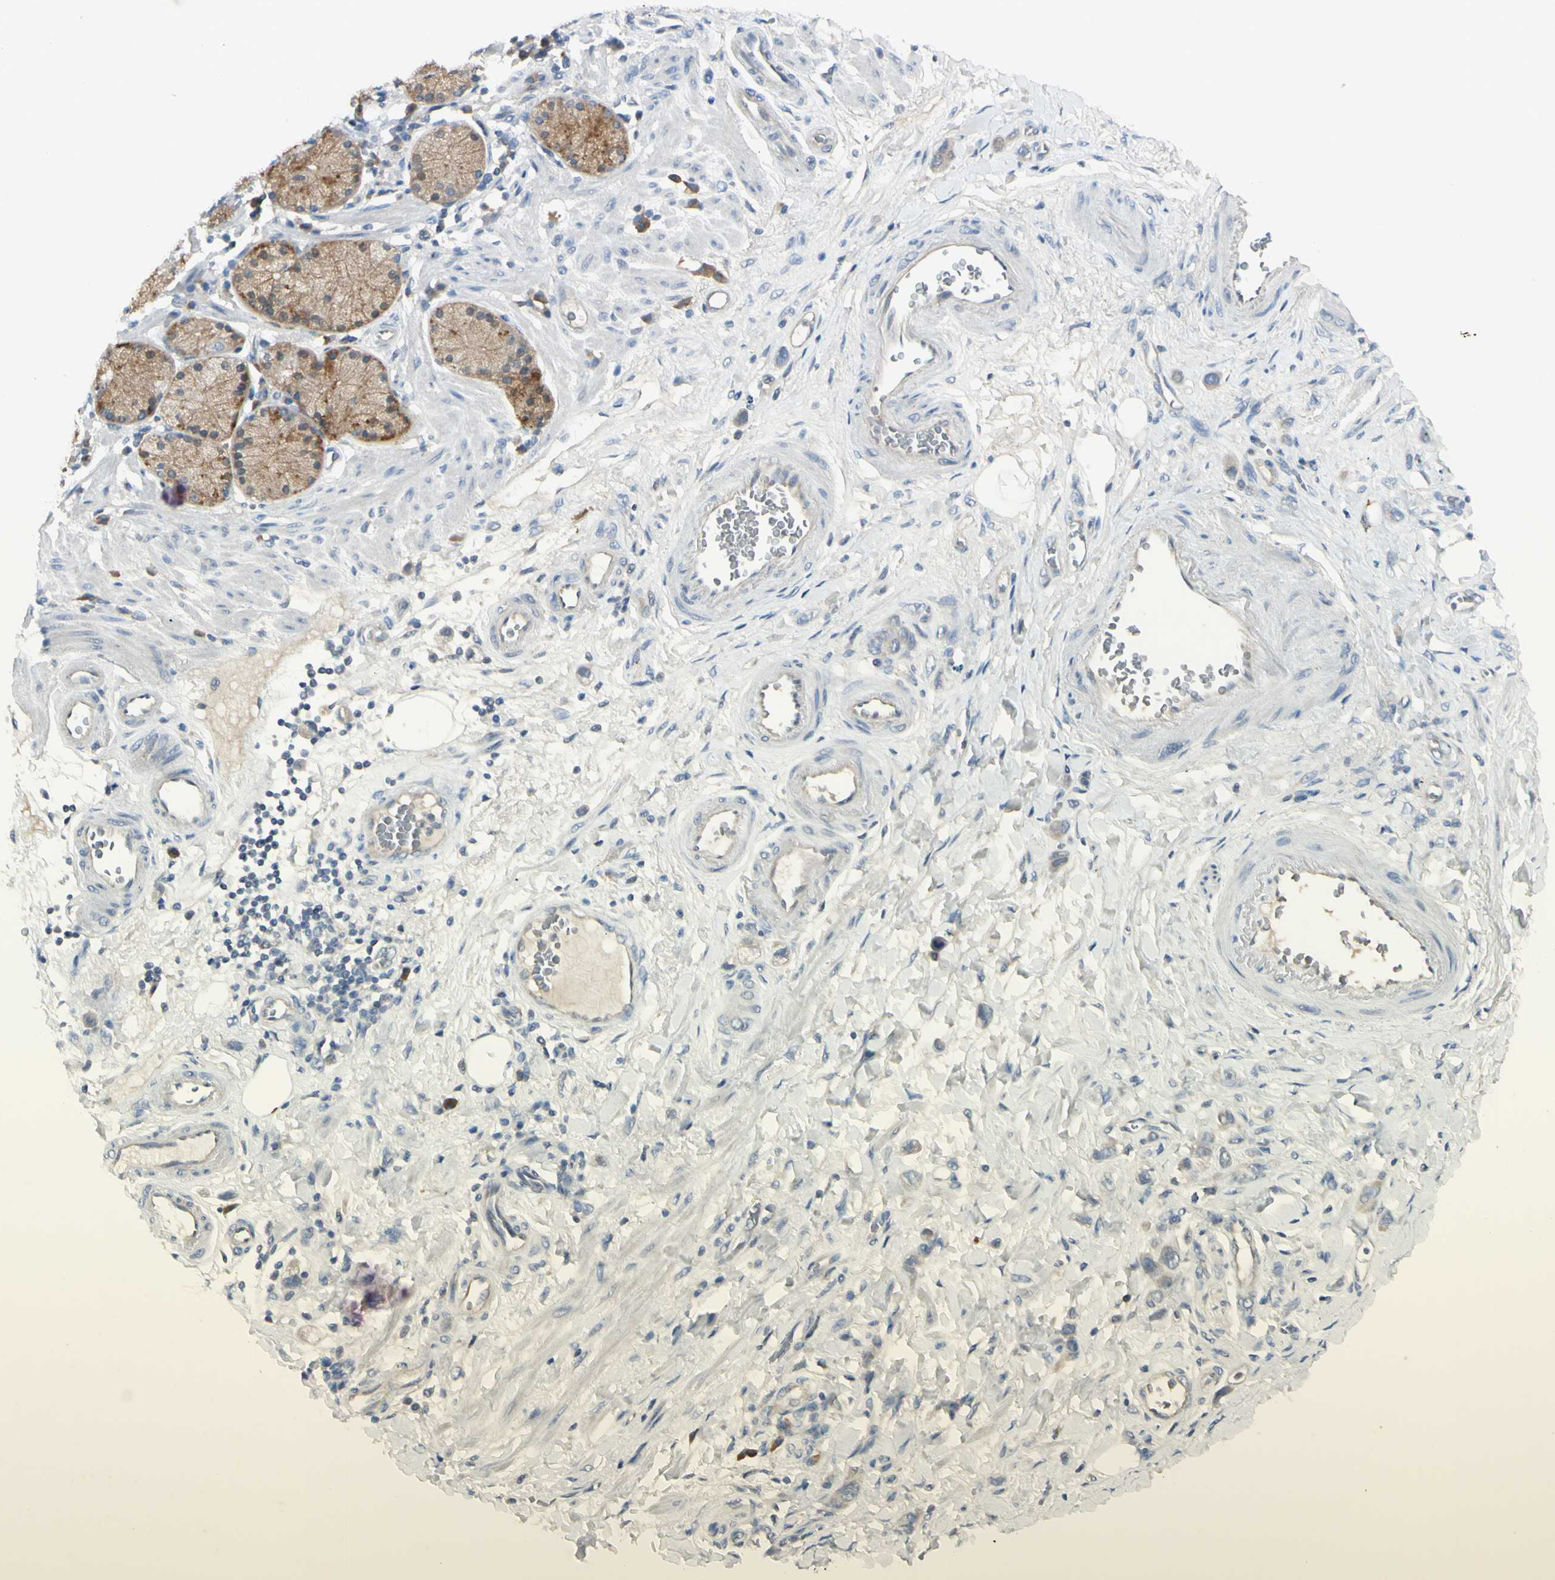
{"staining": {"intensity": "negative", "quantity": "none", "location": "none"}, "tissue": "stomach cancer", "cell_type": "Tumor cells", "image_type": "cancer", "snomed": [{"axis": "morphology", "description": "Adenocarcinoma, NOS"}, {"axis": "topography", "description": "Stomach"}], "caption": "A high-resolution micrograph shows immunohistochemistry staining of stomach cancer (adenocarcinoma), which shows no significant positivity in tumor cells. Nuclei are stained in blue.", "gene": "AATK", "patient": {"sex": "male", "age": 82}}